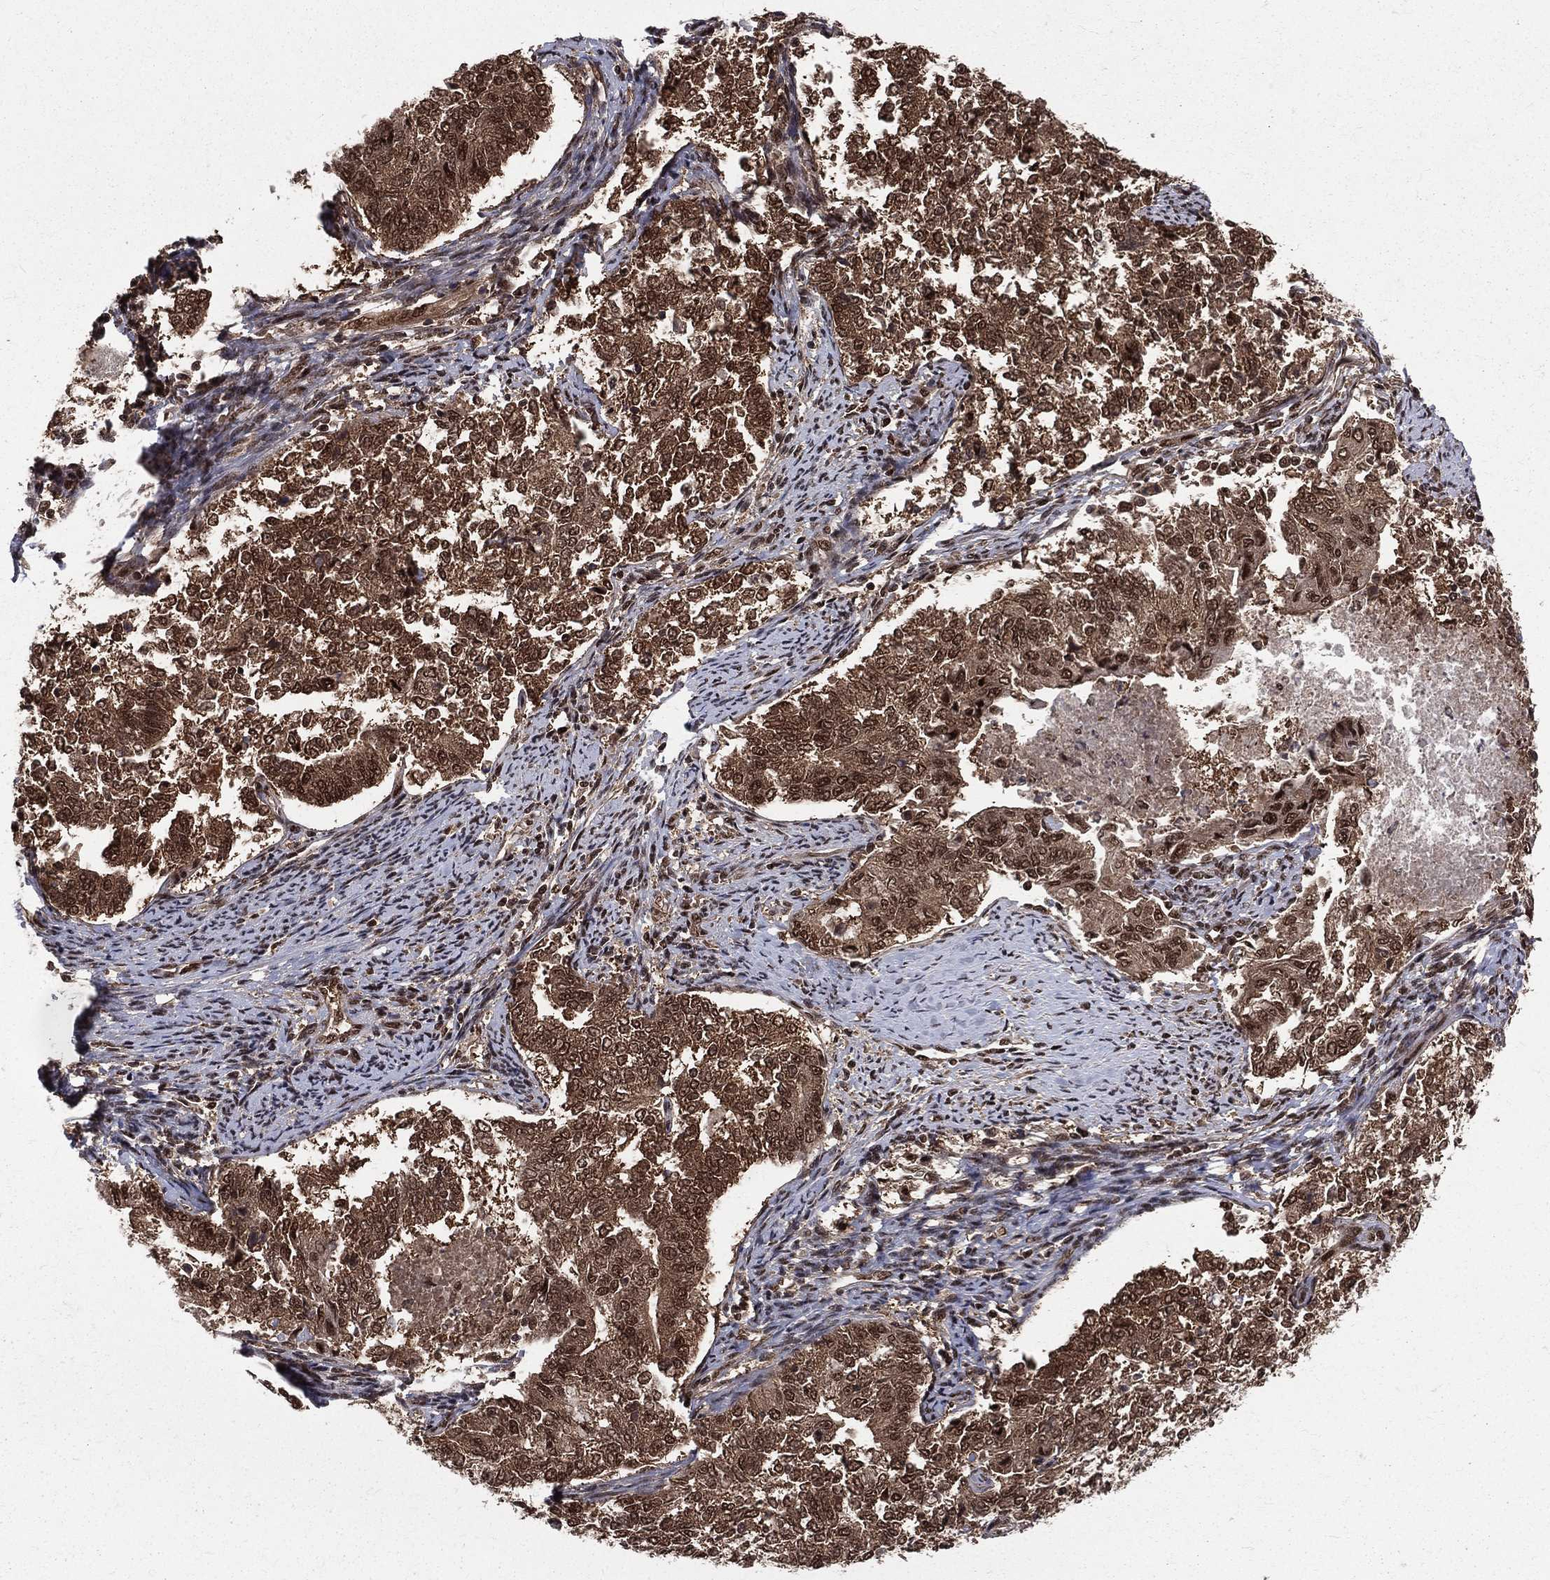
{"staining": {"intensity": "moderate", "quantity": ">75%", "location": "cytoplasmic/membranous,nuclear"}, "tissue": "endometrial cancer", "cell_type": "Tumor cells", "image_type": "cancer", "snomed": [{"axis": "morphology", "description": "Adenocarcinoma, NOS"}, {"axis": "topography", "description": "Endometrium"}], "caption": "Human endometrial cancer stained with a protein marker exhibits moderate staining in tumor cells.", "gene": "COPS4", "patient": {"sex": "female", "age": 65}}